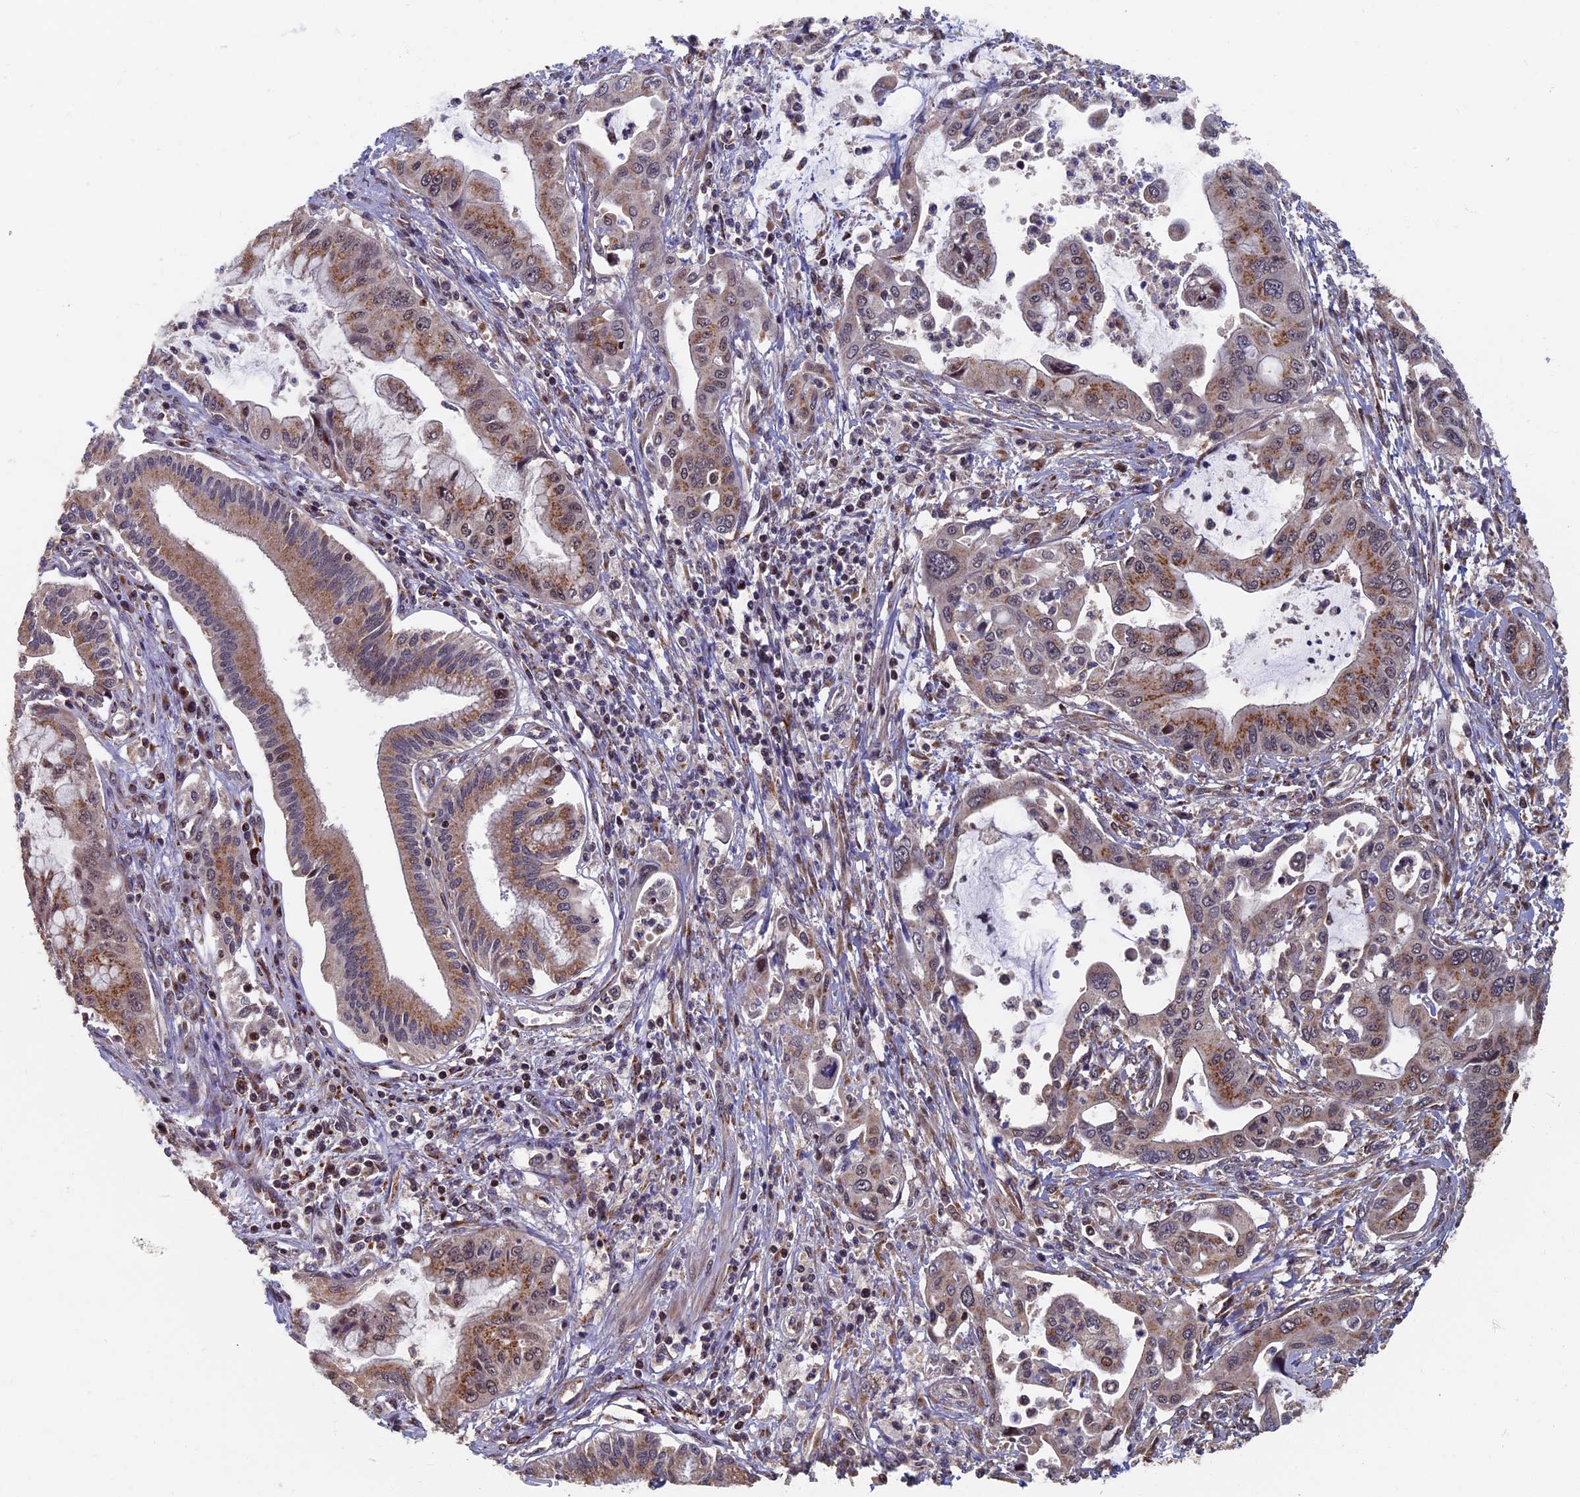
{"staining": {"intensity": "moderate", "quantity": ">75%", "location": "cytoplasmic/membranous,nuclear"}, "tissue": "pancreatic cancer", "cell_type": "Tumor cells", "image_type": "cancer", "snomed": [{"axis": "morphology", "description": "Adenocarcinoma, NOS"}, {"axis": "topography", "description": "Pancreas"}], "caption": "Immunohistochemical staining of pancreatic cancer (adenocarcinoma) shows medium levels of moderate cytoplasmic/membranous and nuclear protein expression in about >75% of tumor cells.", "gene": "RASGRF1", "patient": {"sex": "male", "age": 46}}